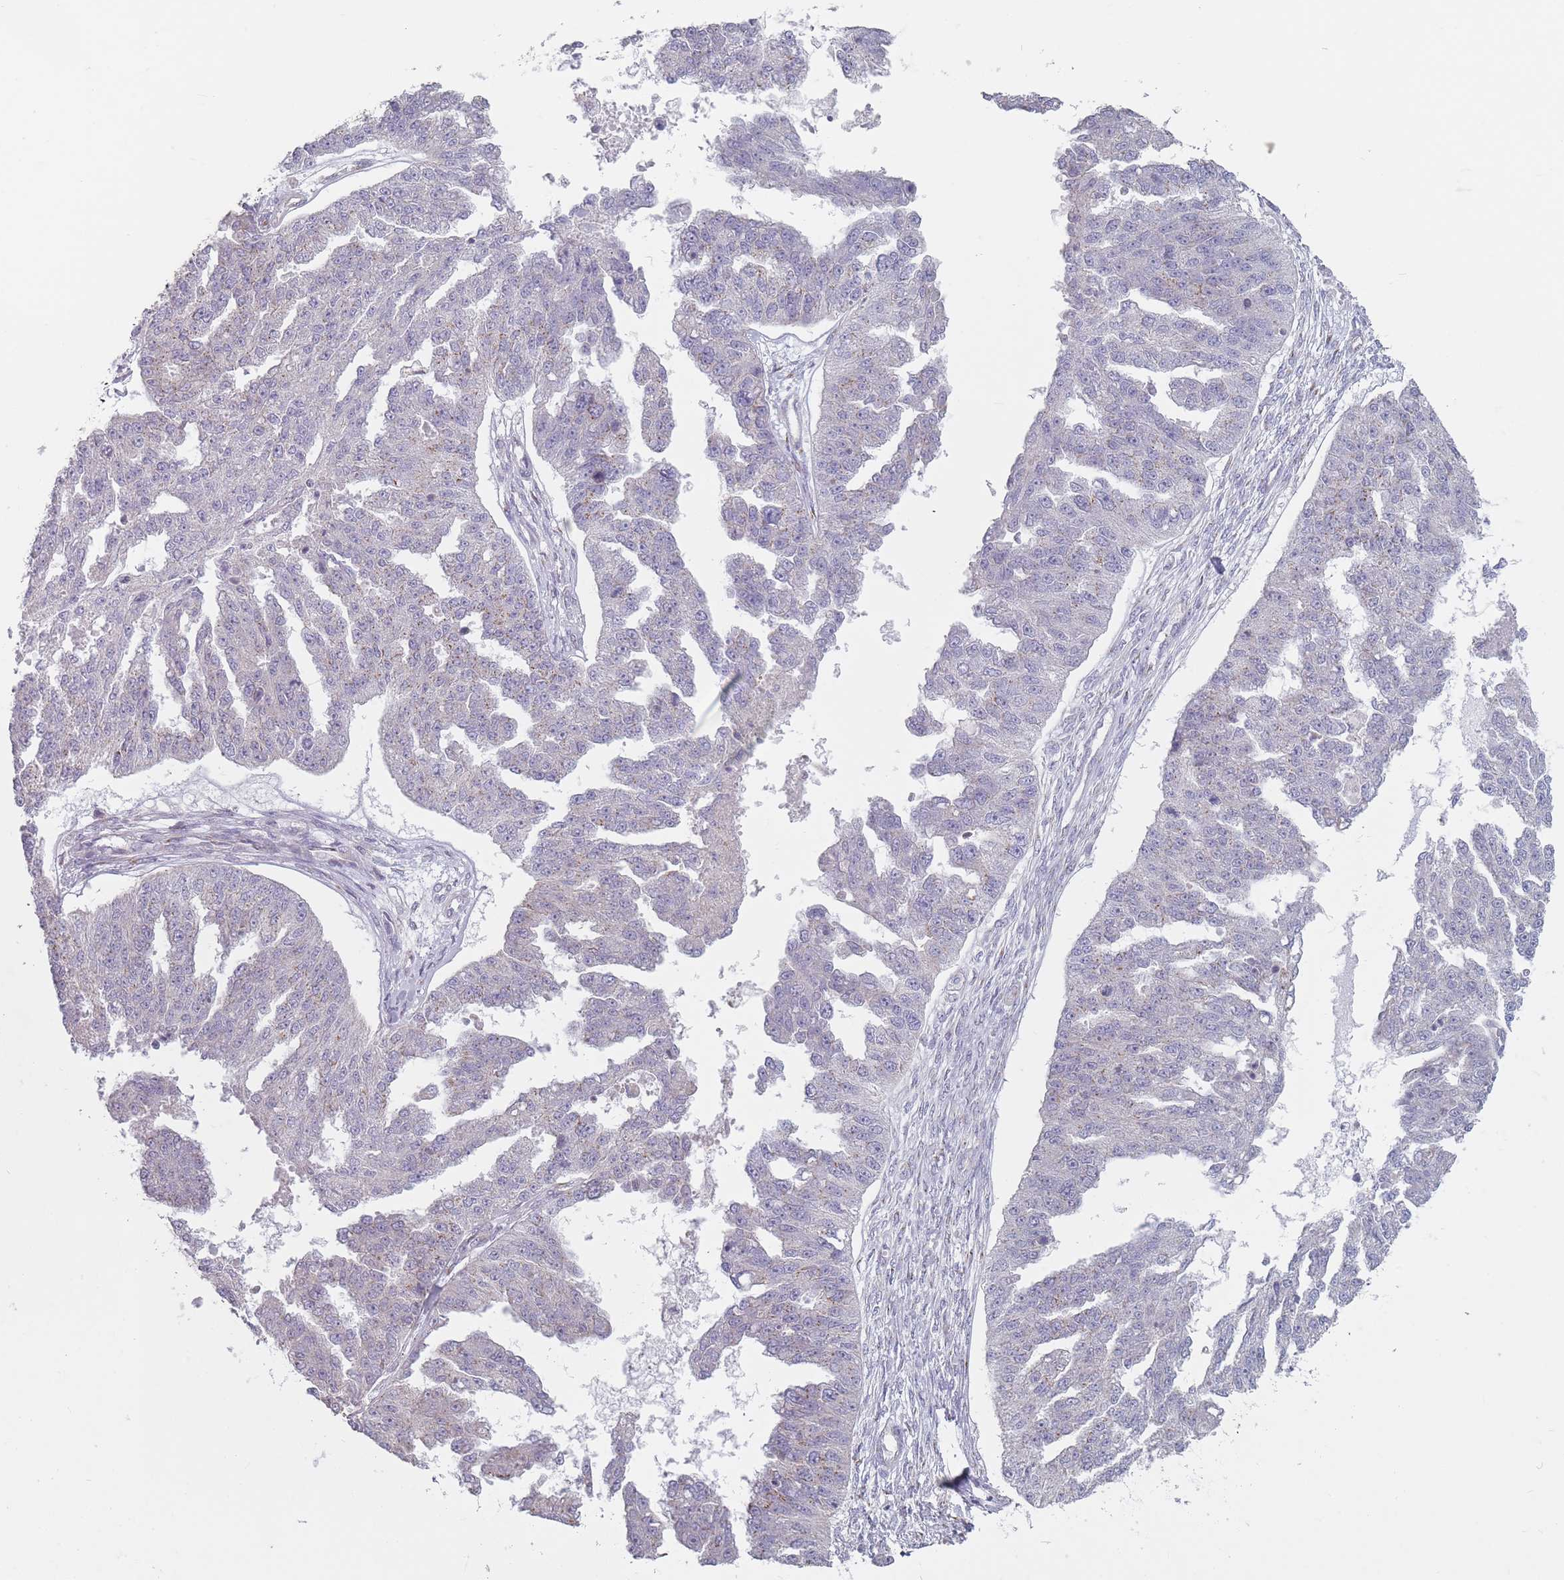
{"staining": {"intensity": "negative", "quantity": "none", "location": "none"}, "tissue": "ovarian cancer", "cell_type": "Tumor cells", "image_type": "cancer", "snomed": [{"axis": "morphology", "description": "Cystadenocarcinoma, serous, NOS"}, {"axis": "topography", "description": "Ovary"}], "caption": "Tumor cells are negative for brown protein staining in ovarian cancer.", "gene": "AKAIN1", "patient": {"sex": "female", "age": 58}}